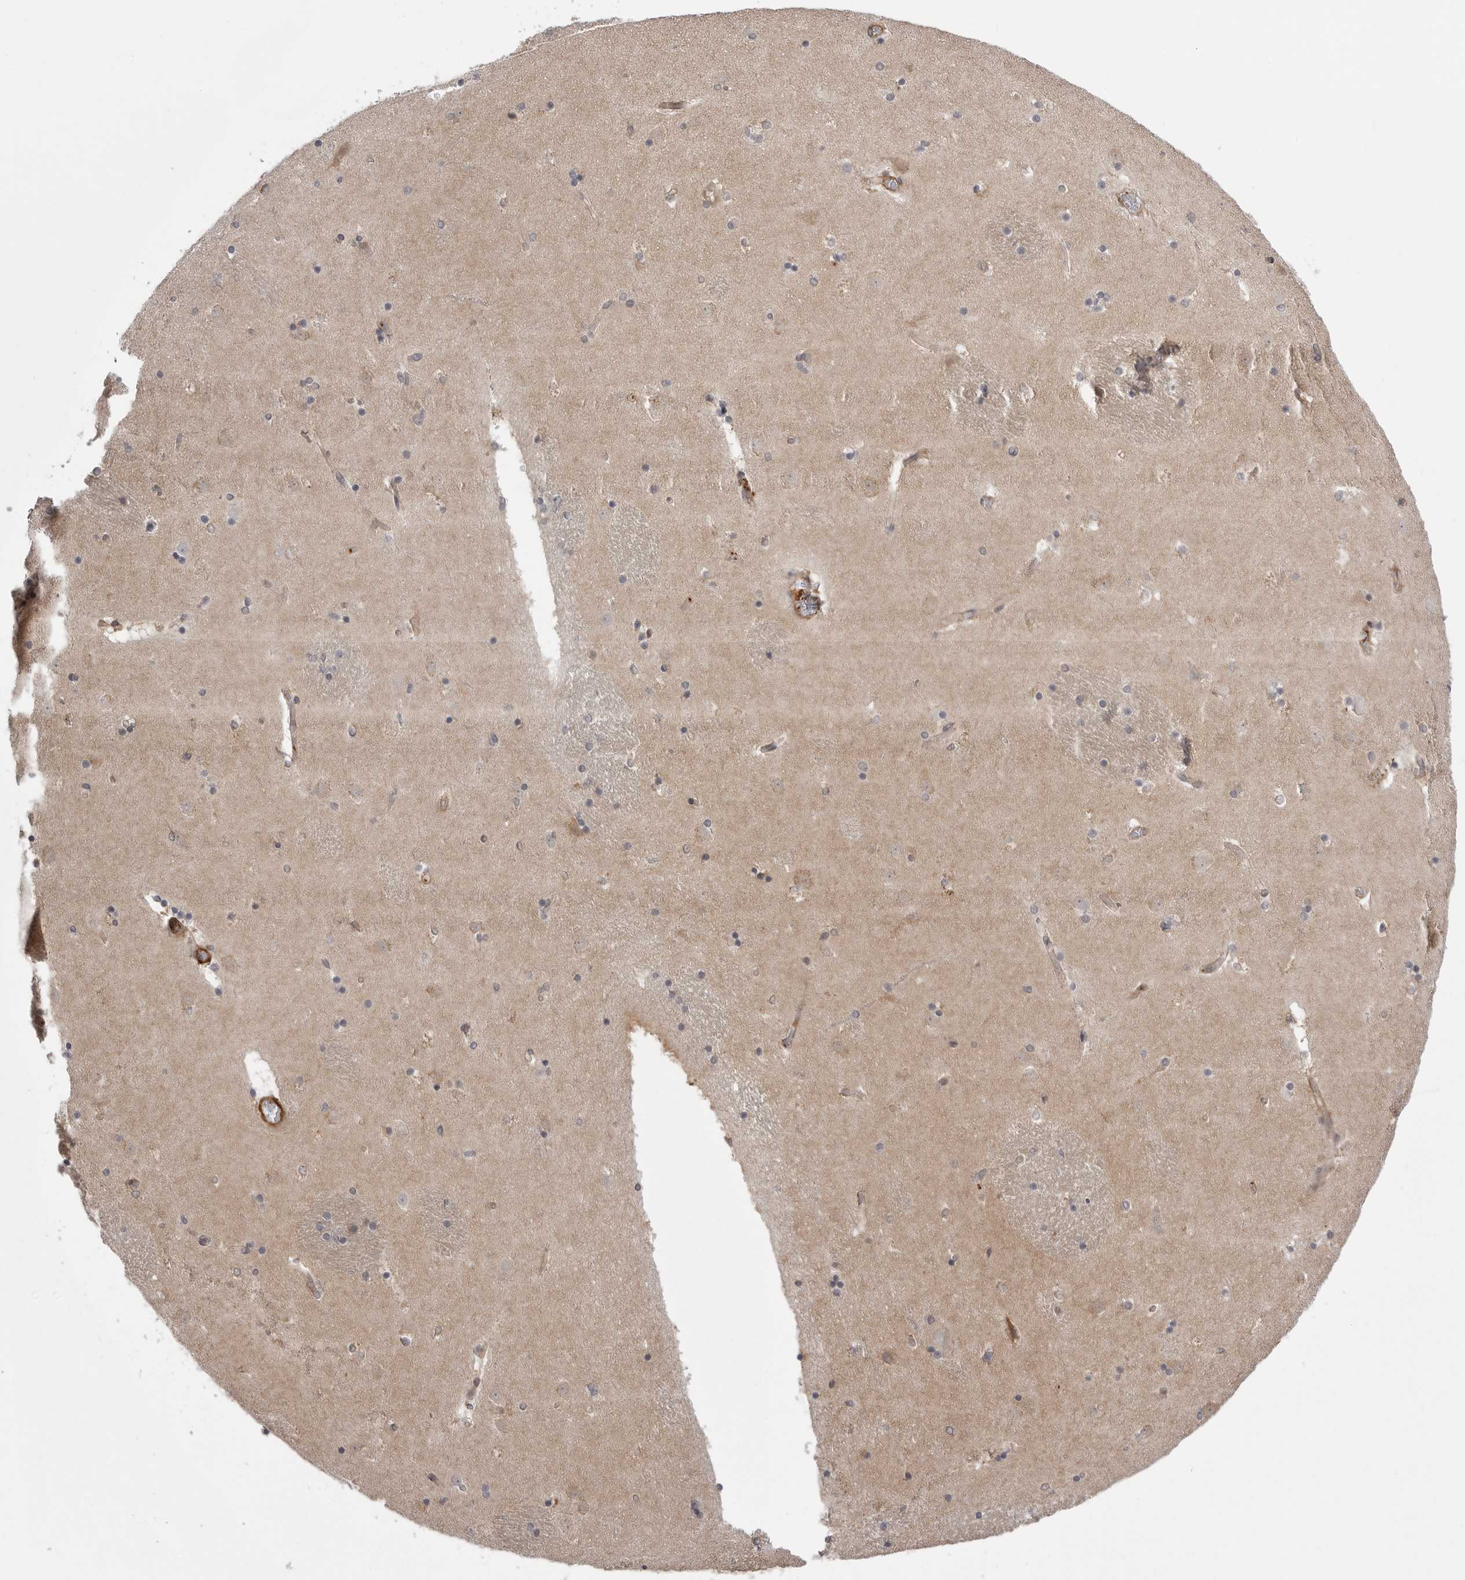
{"staining": {"intensity": "negative", "quantity": "none", "location": "none"}, "tissue": "caudate", "cell_type": "Glial cells", "image_type": "normal", "snomed": [{"axis": "morphology", "description": "Normal tissue, NOS"}, {"axis": "topography", "description": "Lateral ventricle wall"}], "caption": "Micrograph shows no significant protein staining in glial cells of normal caudate. The staining is performed using DAB (3,3'-diaminobenzidine) brown chromogen with nuclei counter-stained in using hematoxylin.", "gene": "SCP2", "patient": {"sex": "male", "age": 45}}